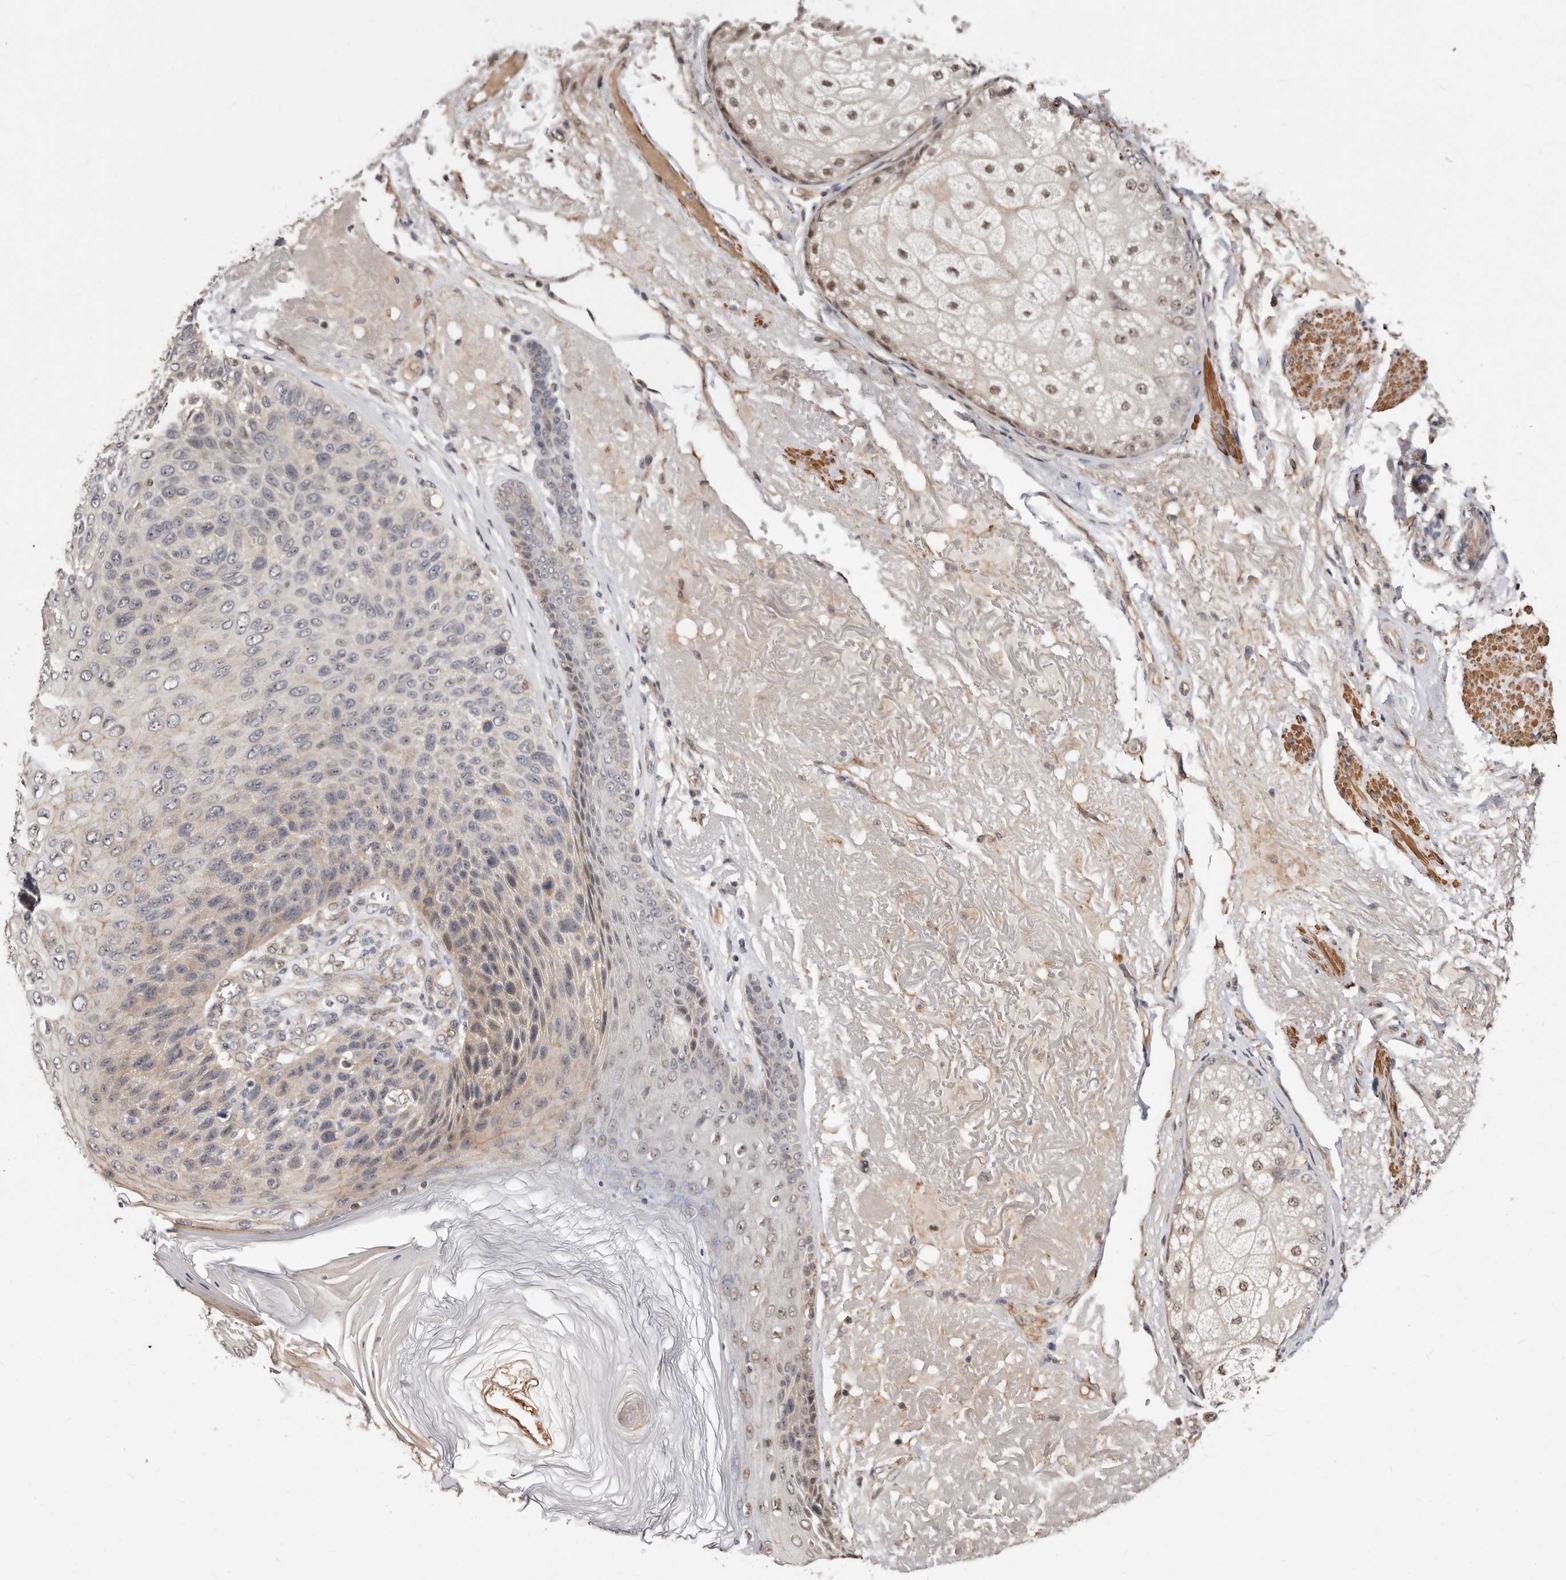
{"staining": {"intensity": "weak", "quantity": "<25%", "location": "cytoplasmic/membranous"}, "tissue": "skin cancer", "cell_type": "Tumor cells", "image_type": "cancer", "snomed": [{"axis": "morphology", "description": "Squamous cell carcinoma, NOS"}, {"axis": "topography", "description": "Skin"}], "caption": "Immunohistochemistry (IHC) of human skin cancer demonstrates no expression in tumor cells.", "gene": "TRIP13", "patient": {"sex": "female", "age": 88}}